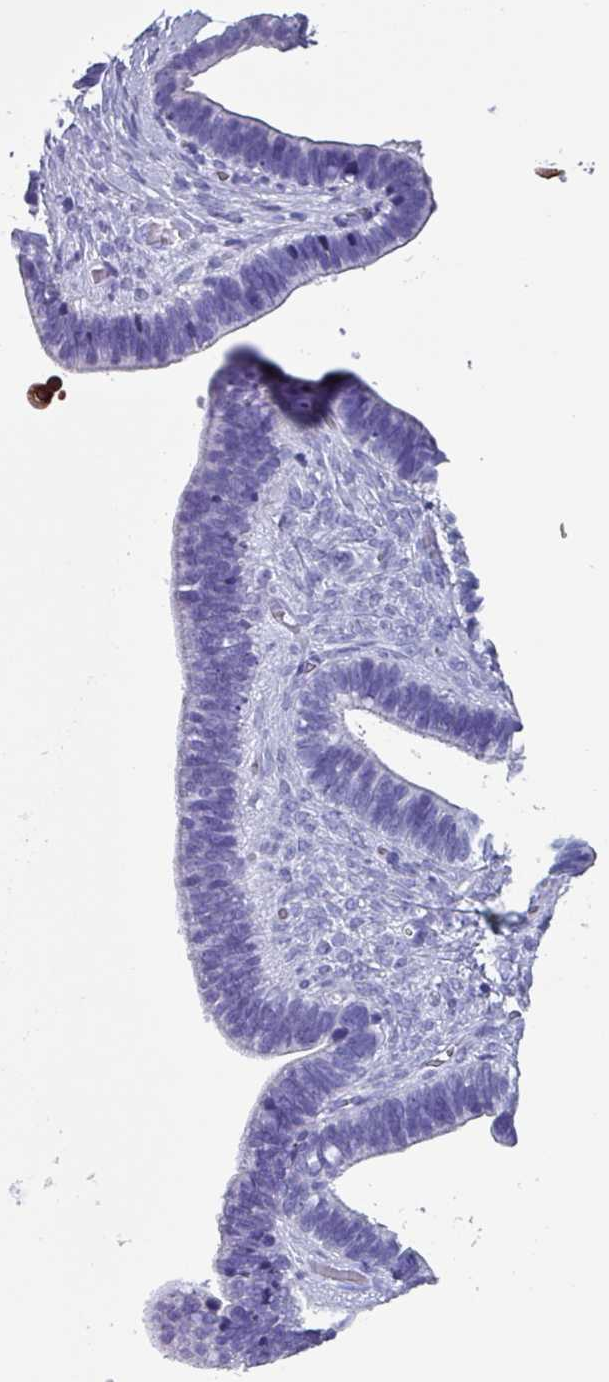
{"staining": {"intensity": "negative", "quantity": "none", "location": "none"}, "tissue": "ovarian cancer", "cell_type": "Tumor cells", "image_type": "cancer", "snomed": [{"axis": "morphology", "description": "Cystadenocarcinoma, serous, NOS"}, {"axis": "topography", "description": "Ovary"}], "caption": "Serous cystadenocarcinoma (ovarian) stained for a protein using IHC displays no staining tumor cells.", "gene": "KRT6C", "patient": {"sex": "female", "age": 56}}